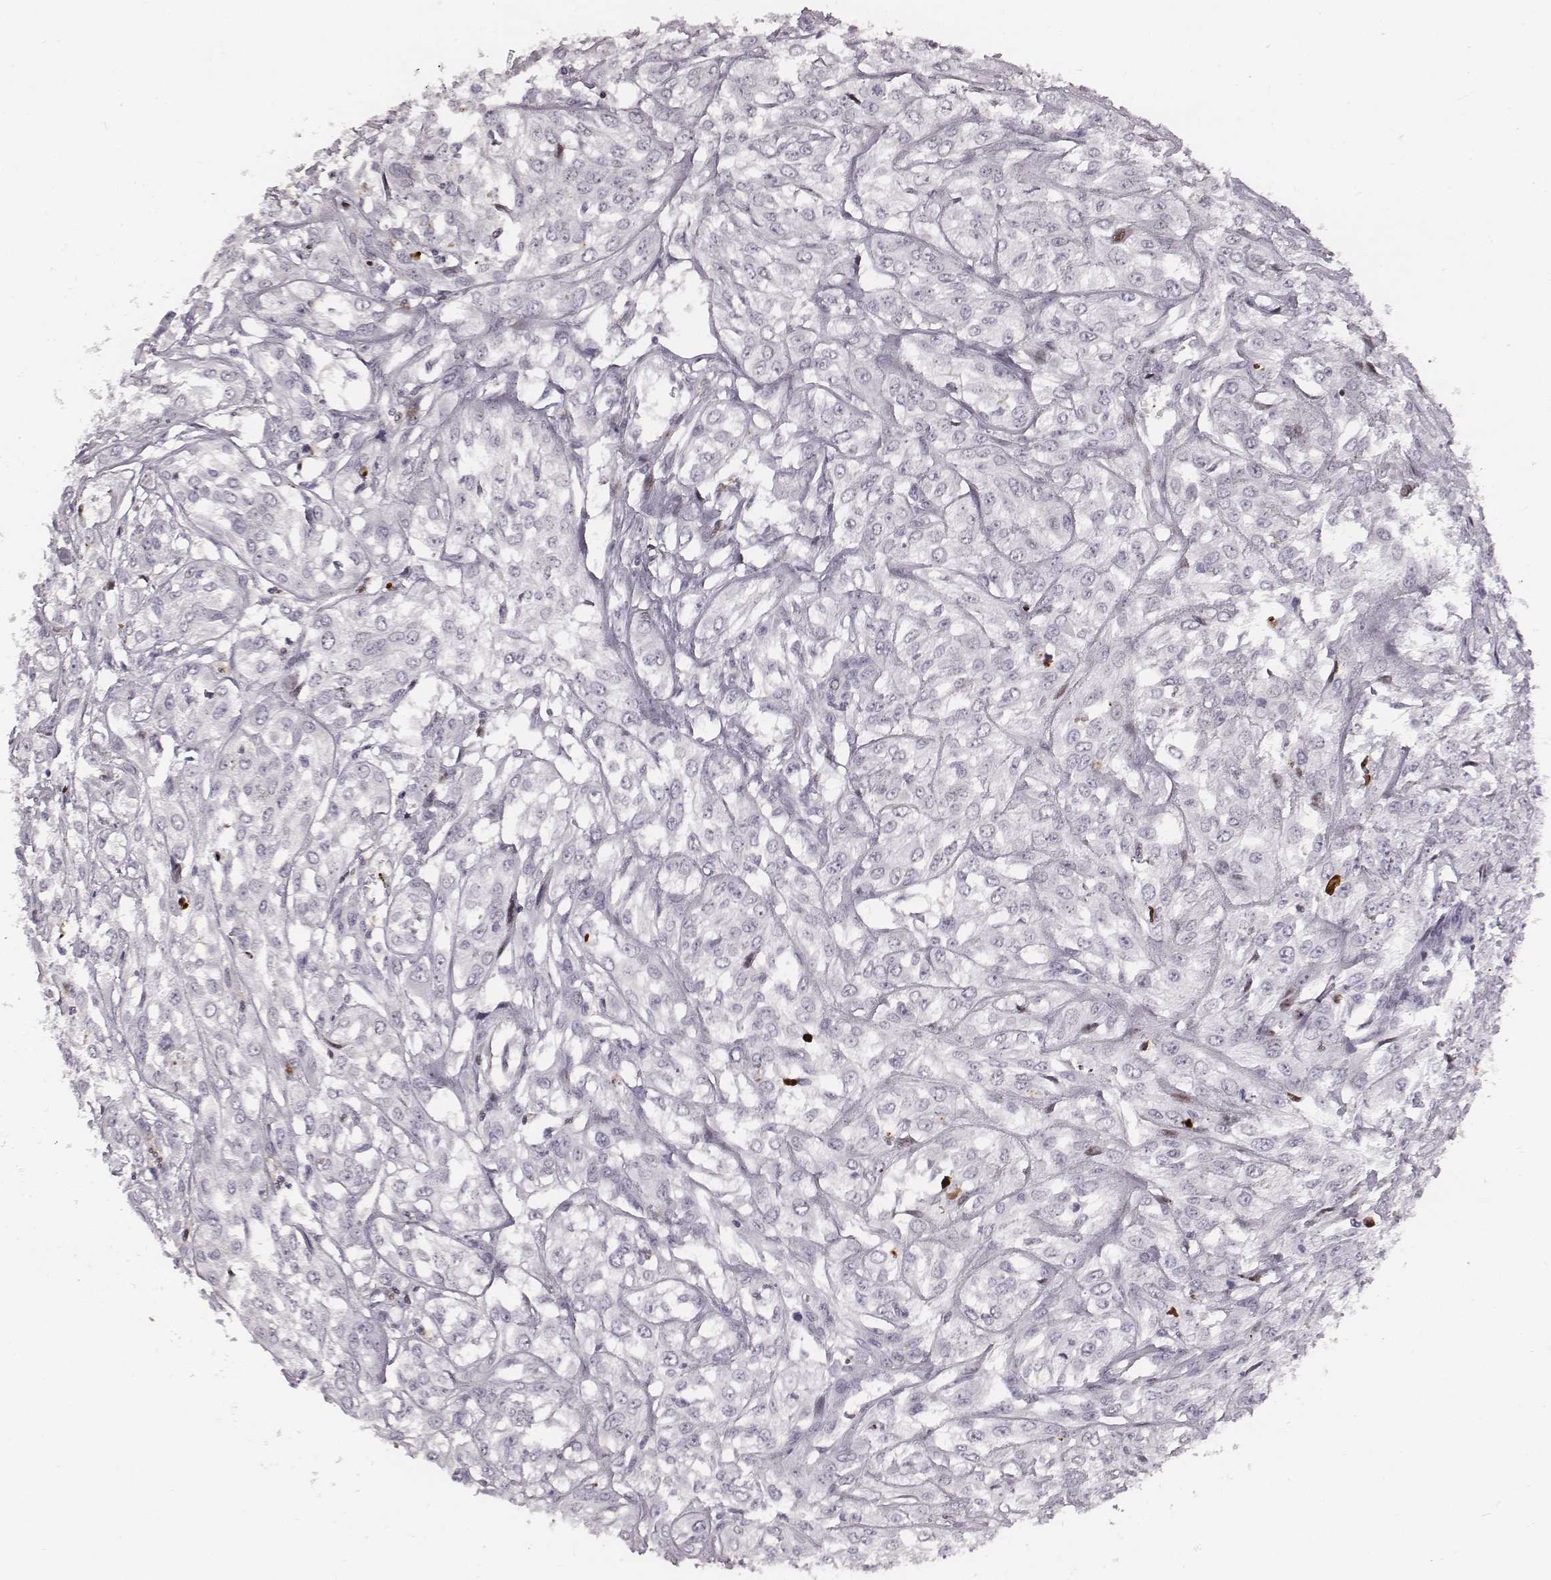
{"staining": {"intensity": "negative", "quantity": "none", "location": "none"}, "tissue": "urothelial cancer", "cell_type": "Tumor cells", "image_type": "cancer", "snomed": [{"axis": "morphology", "description": "Urothelial carcinoma, High grade"}, {"axis": "topography", "description": "Urinary bladder"}], "caption": "A high-resolution image shows IHC staining of urothelial carcinoma (high-grade), which exhibits no significant staining in tumor cells.", "gene": "NDC1", "patient": {"sex": "male", "age": 67}}